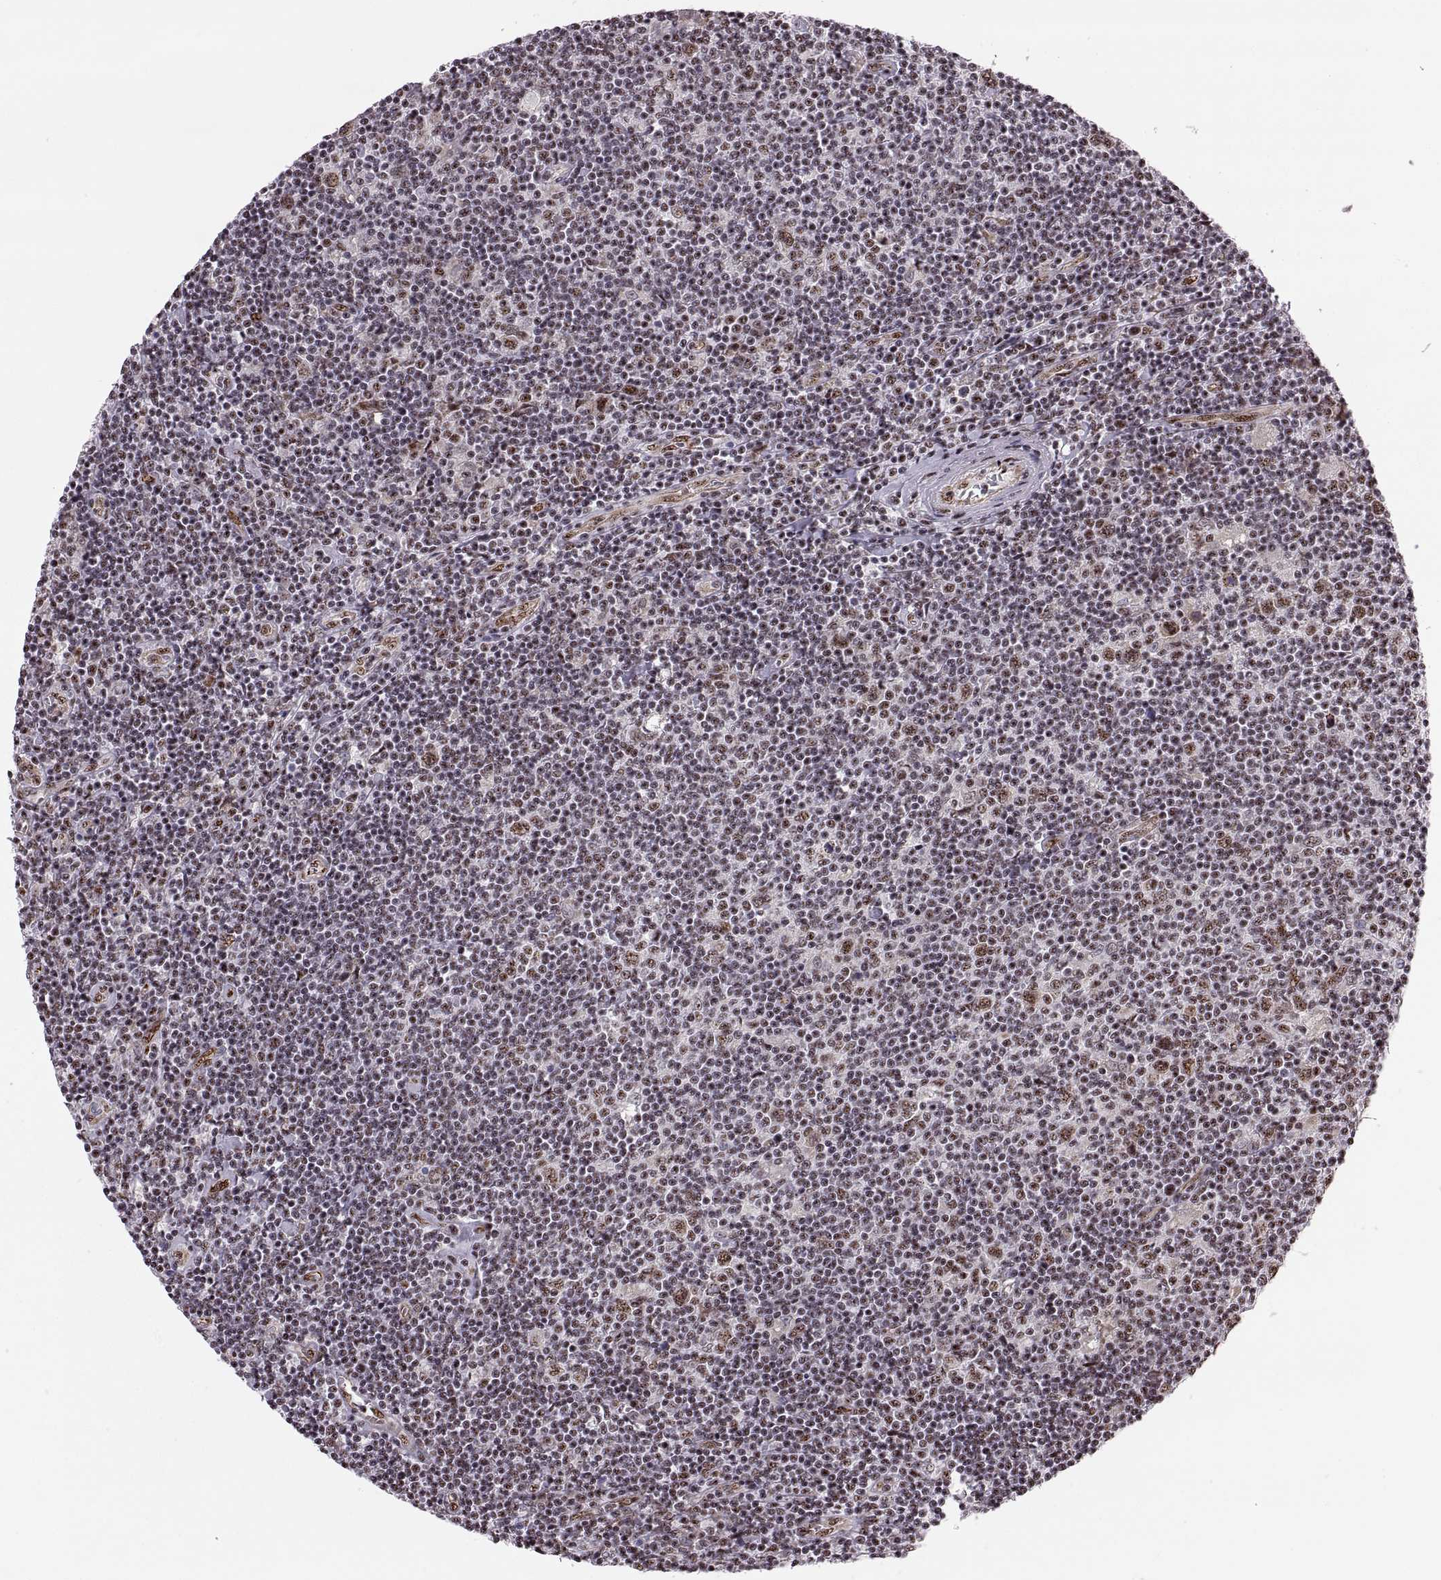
{"staining": {"intensity": "moderate", "quantity": "25%-75%", "location": "nuclear"}, "tissue": "lymphoma", "cell_type": "Tumor cells", "image_type": "cancer", "snomed": [{"axis": "morphology", "description": "Hodgkin's disease, NOS"}, {"axis": "topography", "description": "Lymph node"}], "caption": "Brown immunohistochemical staining in human lymphoma displays moderate nuclear staining in about 25%-75% of tumor cells.", "gene": "ZCCHC17", "patient": {"sex": "male", "age": 40}}